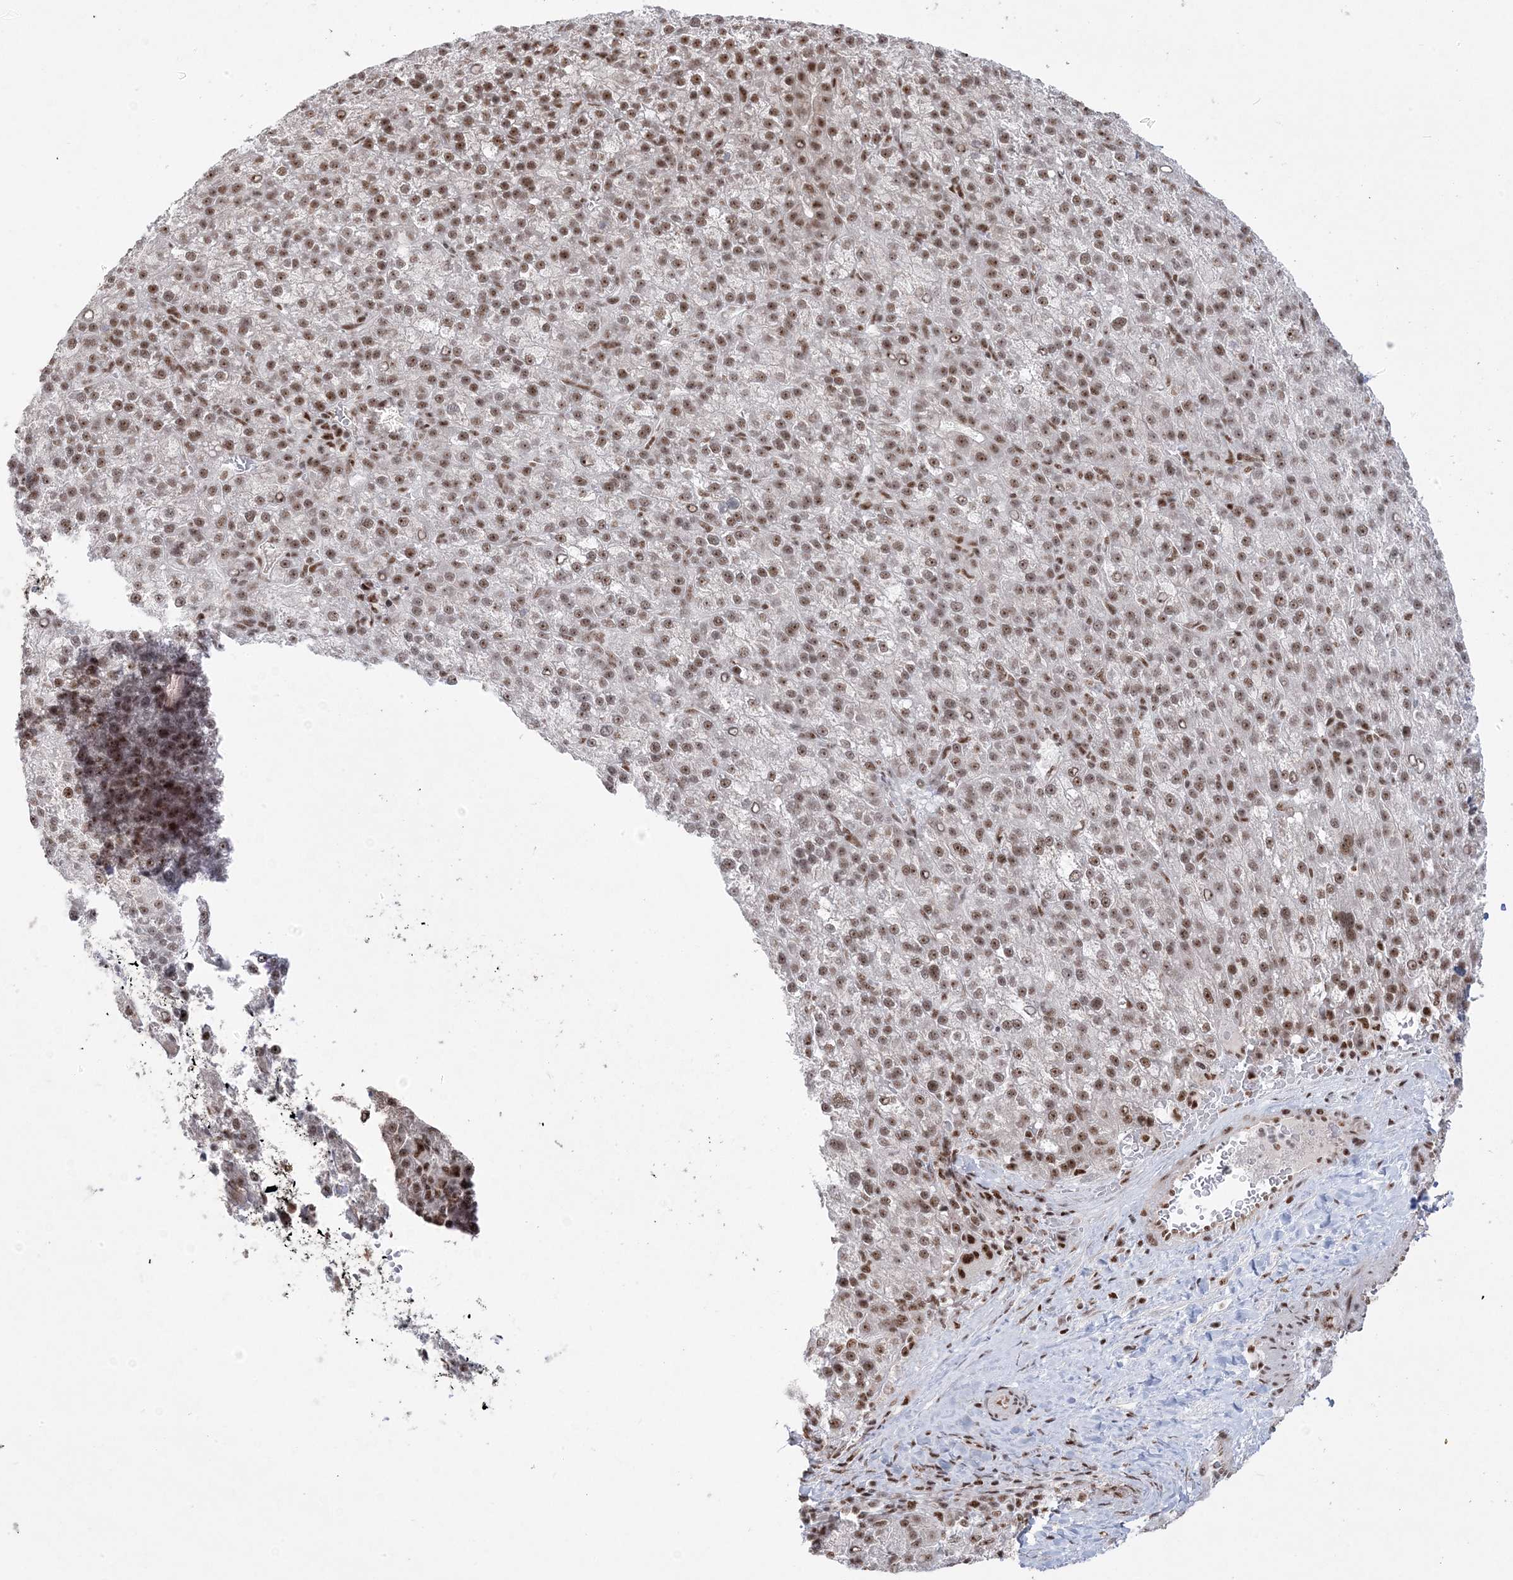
{"staining": {"intensity": "moderate", "quantity": ">75%", "location": "nuclear"}, "tissue": "liver cancer", "cell_type": "Tumor cells", "image_type": "cancer", "snomed": [{"axis": "morphology", "description": "Carcinoma, Hepatocellular, NOS"}, {"axis": "topography", "description": "Liver"}], "caption": "Immunohistochemistry (IHC) of hepatocellular carcinoma (liver) demonstrates medium levels of moderate nuclear expression in approximately >75% of tumor cells. (DAB IHC with brightfield microscopy, high magnification).", "gene": "MTREX", "patient": {"sex": "female", "age": 58}}